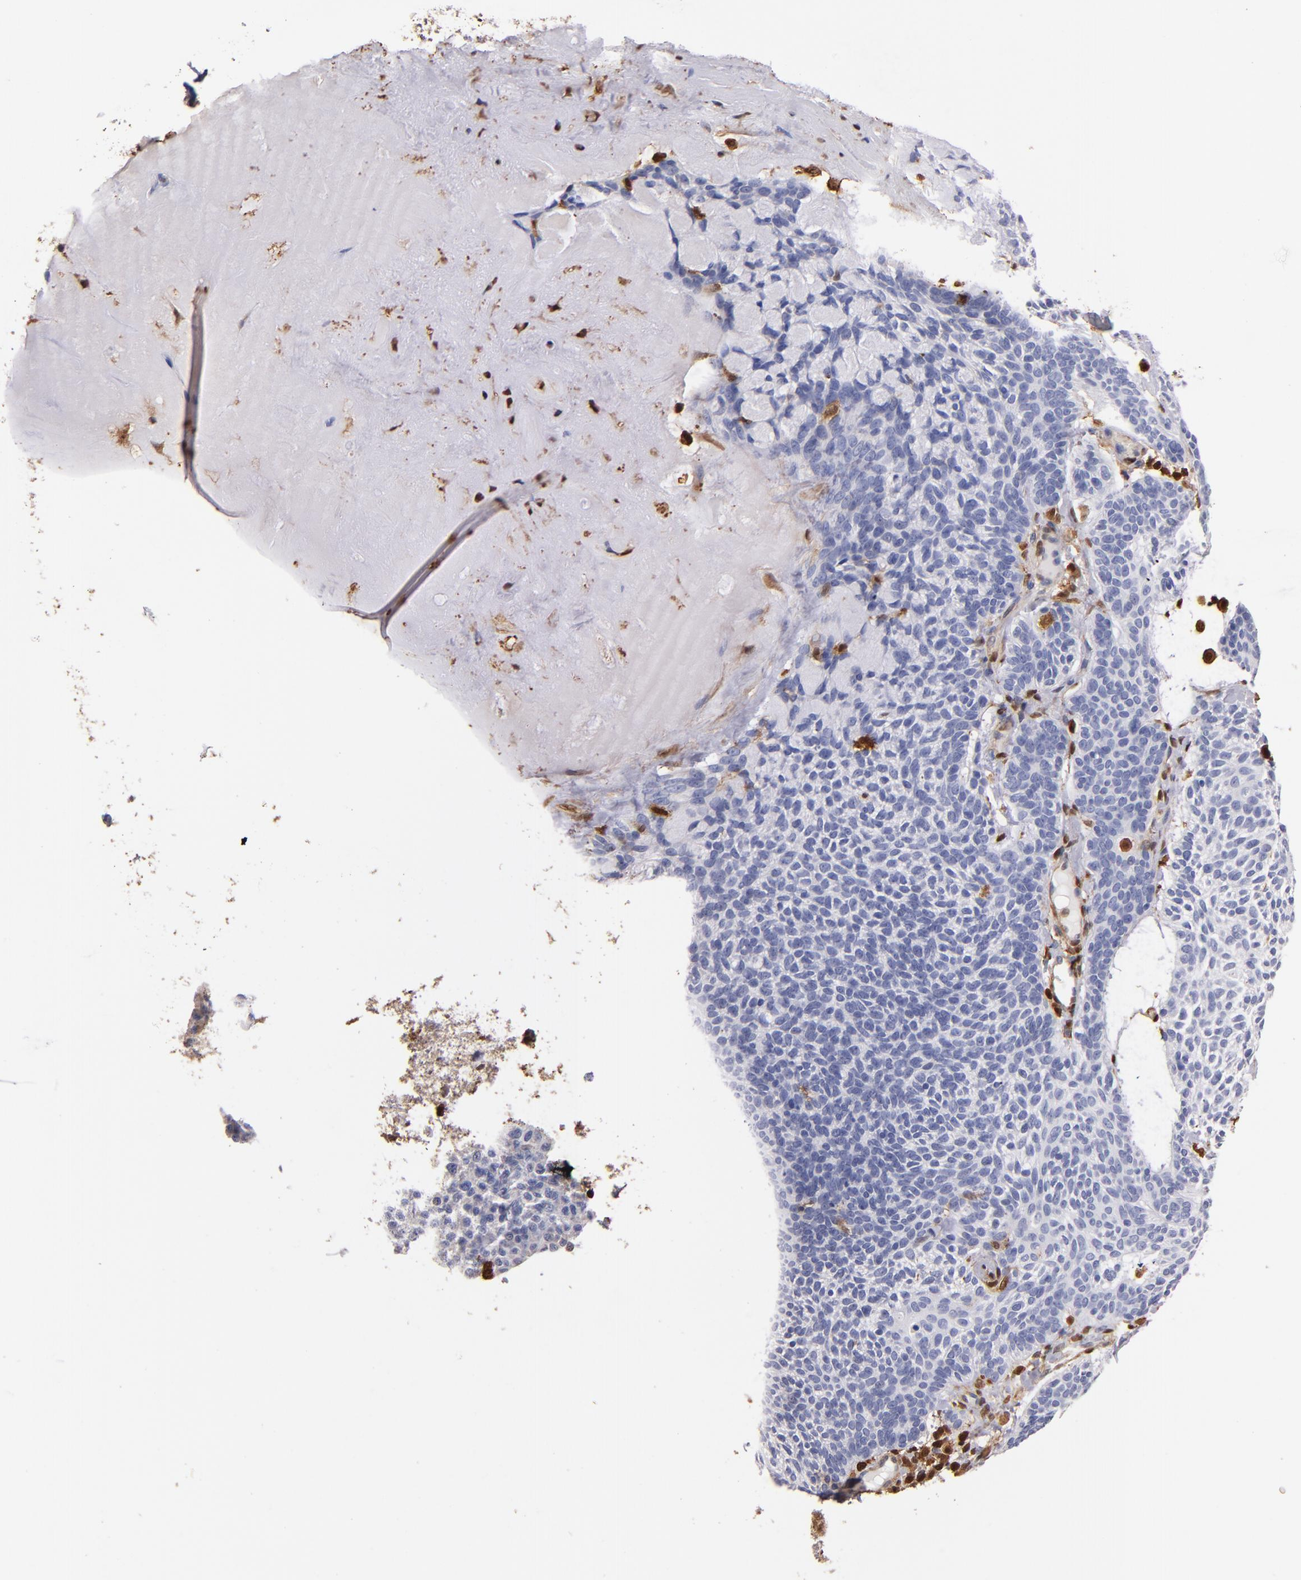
{"staining": {"intensity": "negative", "quantity": "none", "location": "none"}, "tissue": "skin cancer", "cell_type": "Tumor cells", "image_type": "cancer", "snomed": [{"axis": "morphology", "description": "Normal tissue, NOS"}, {"axis": "morphology", "description": "Basal cell carcinoma"}, {"axis": "topography", "description": "Skin"}], "caption": "Basal cell carcinoma (skin) stained for a protein using immunohistochemistry (IHC) displays no positivity tumor cells.", "gene": "S100A4", "patient": {"sex": "female", "age": 70}}